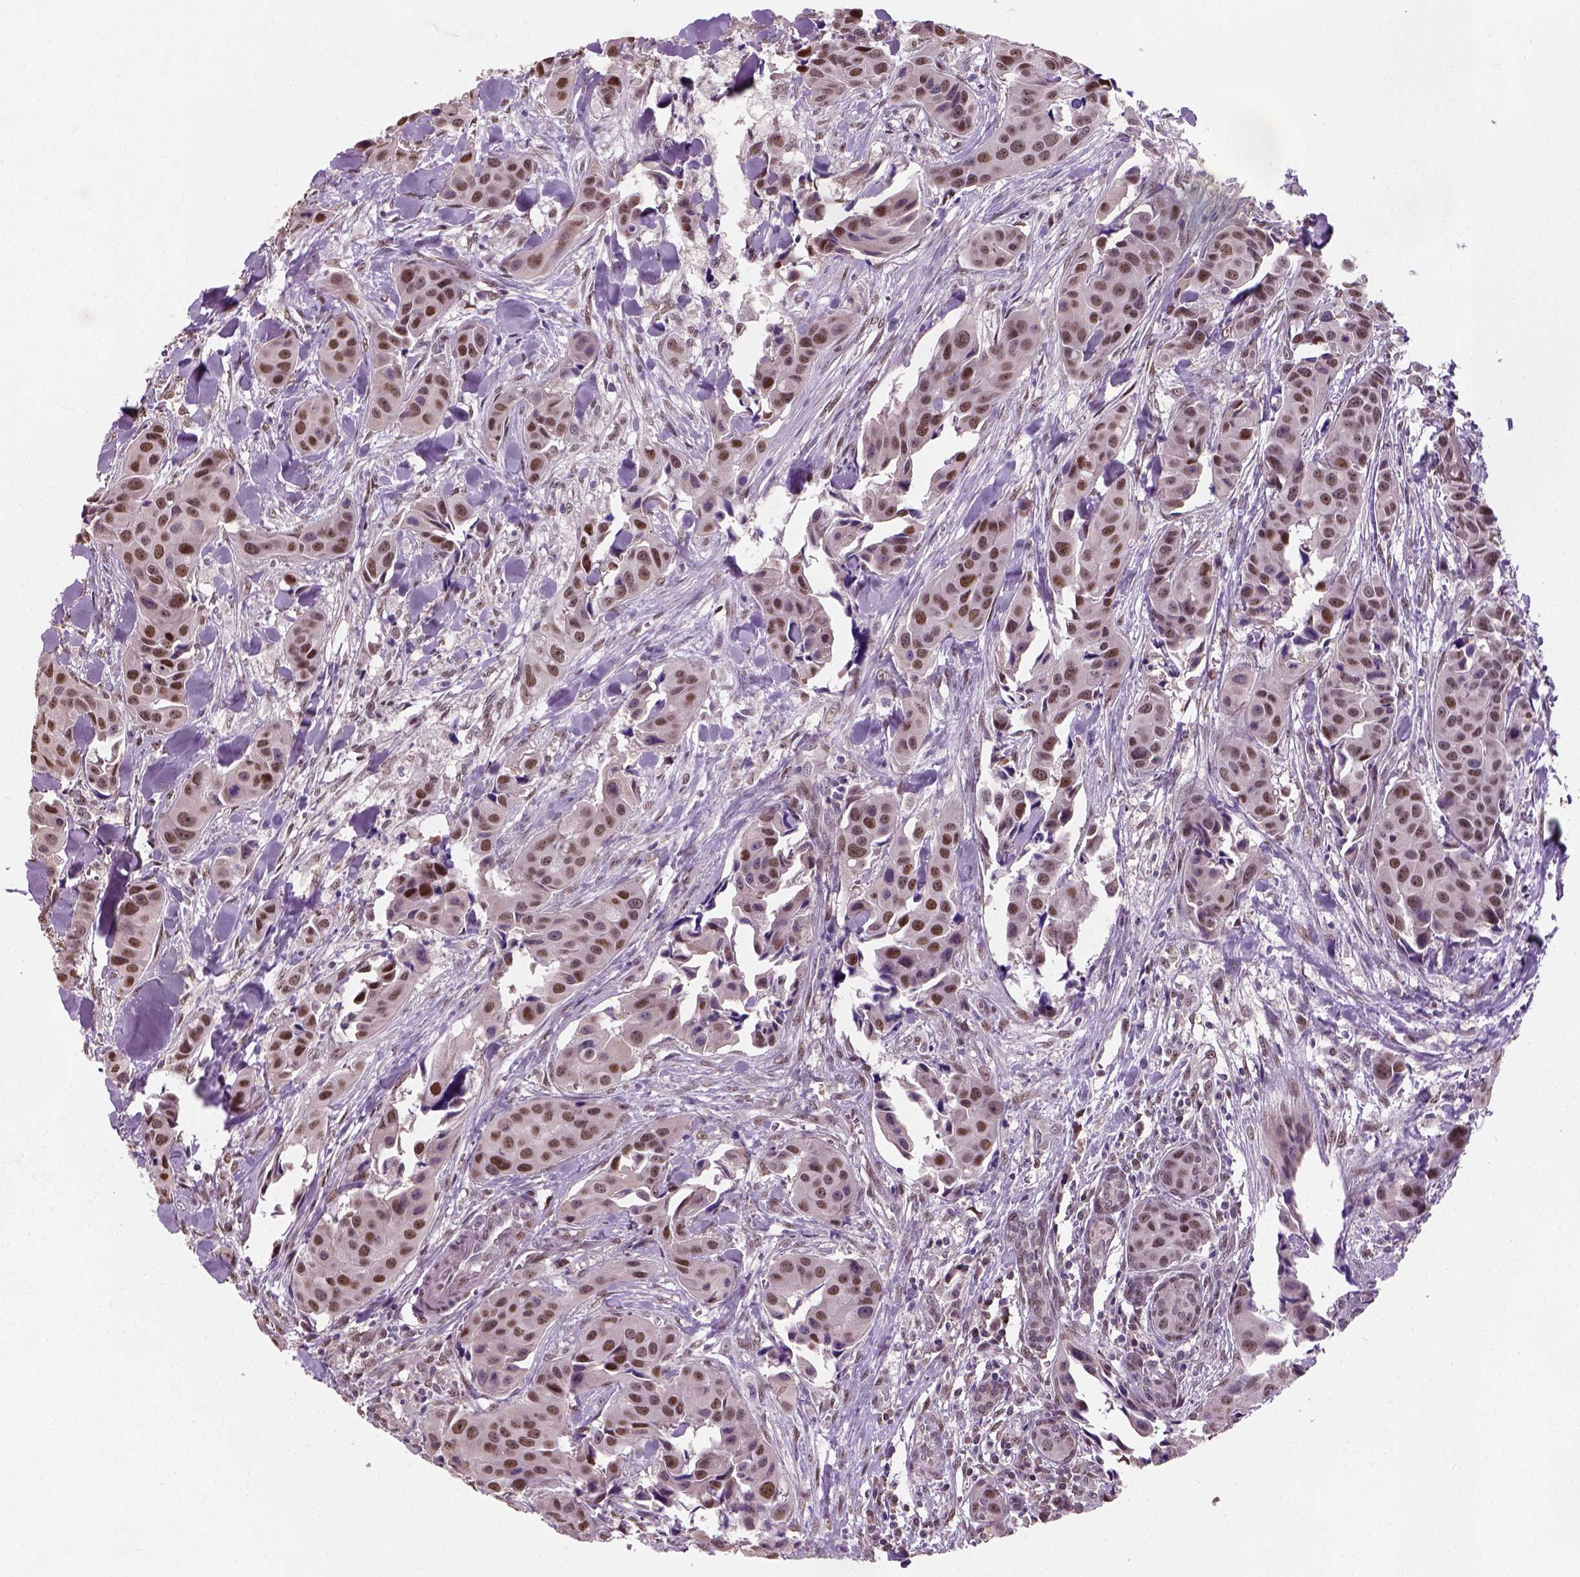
{"staining": {"intensity": "moderate", "quantity": ">75%", "location": "nuclear"}, "tissue": "head and neck cancer", "cell_type": "Tumor cells", "image_type": "cancer", "snomed": [{"axis": "morphology", "description": "Adenocarcinoma, NOS"}, {"axis": "topography", "description": "Head-Neck"}], "caption": "Moderate nuclear expression for a protein is appreciated in about >75% of tumor cells of head and neck cancer (adenocarcinoma) using immunohistochemistry (IHC).", "gene": "C1orf112", "patient": {"sex": "male", "age": 76}}